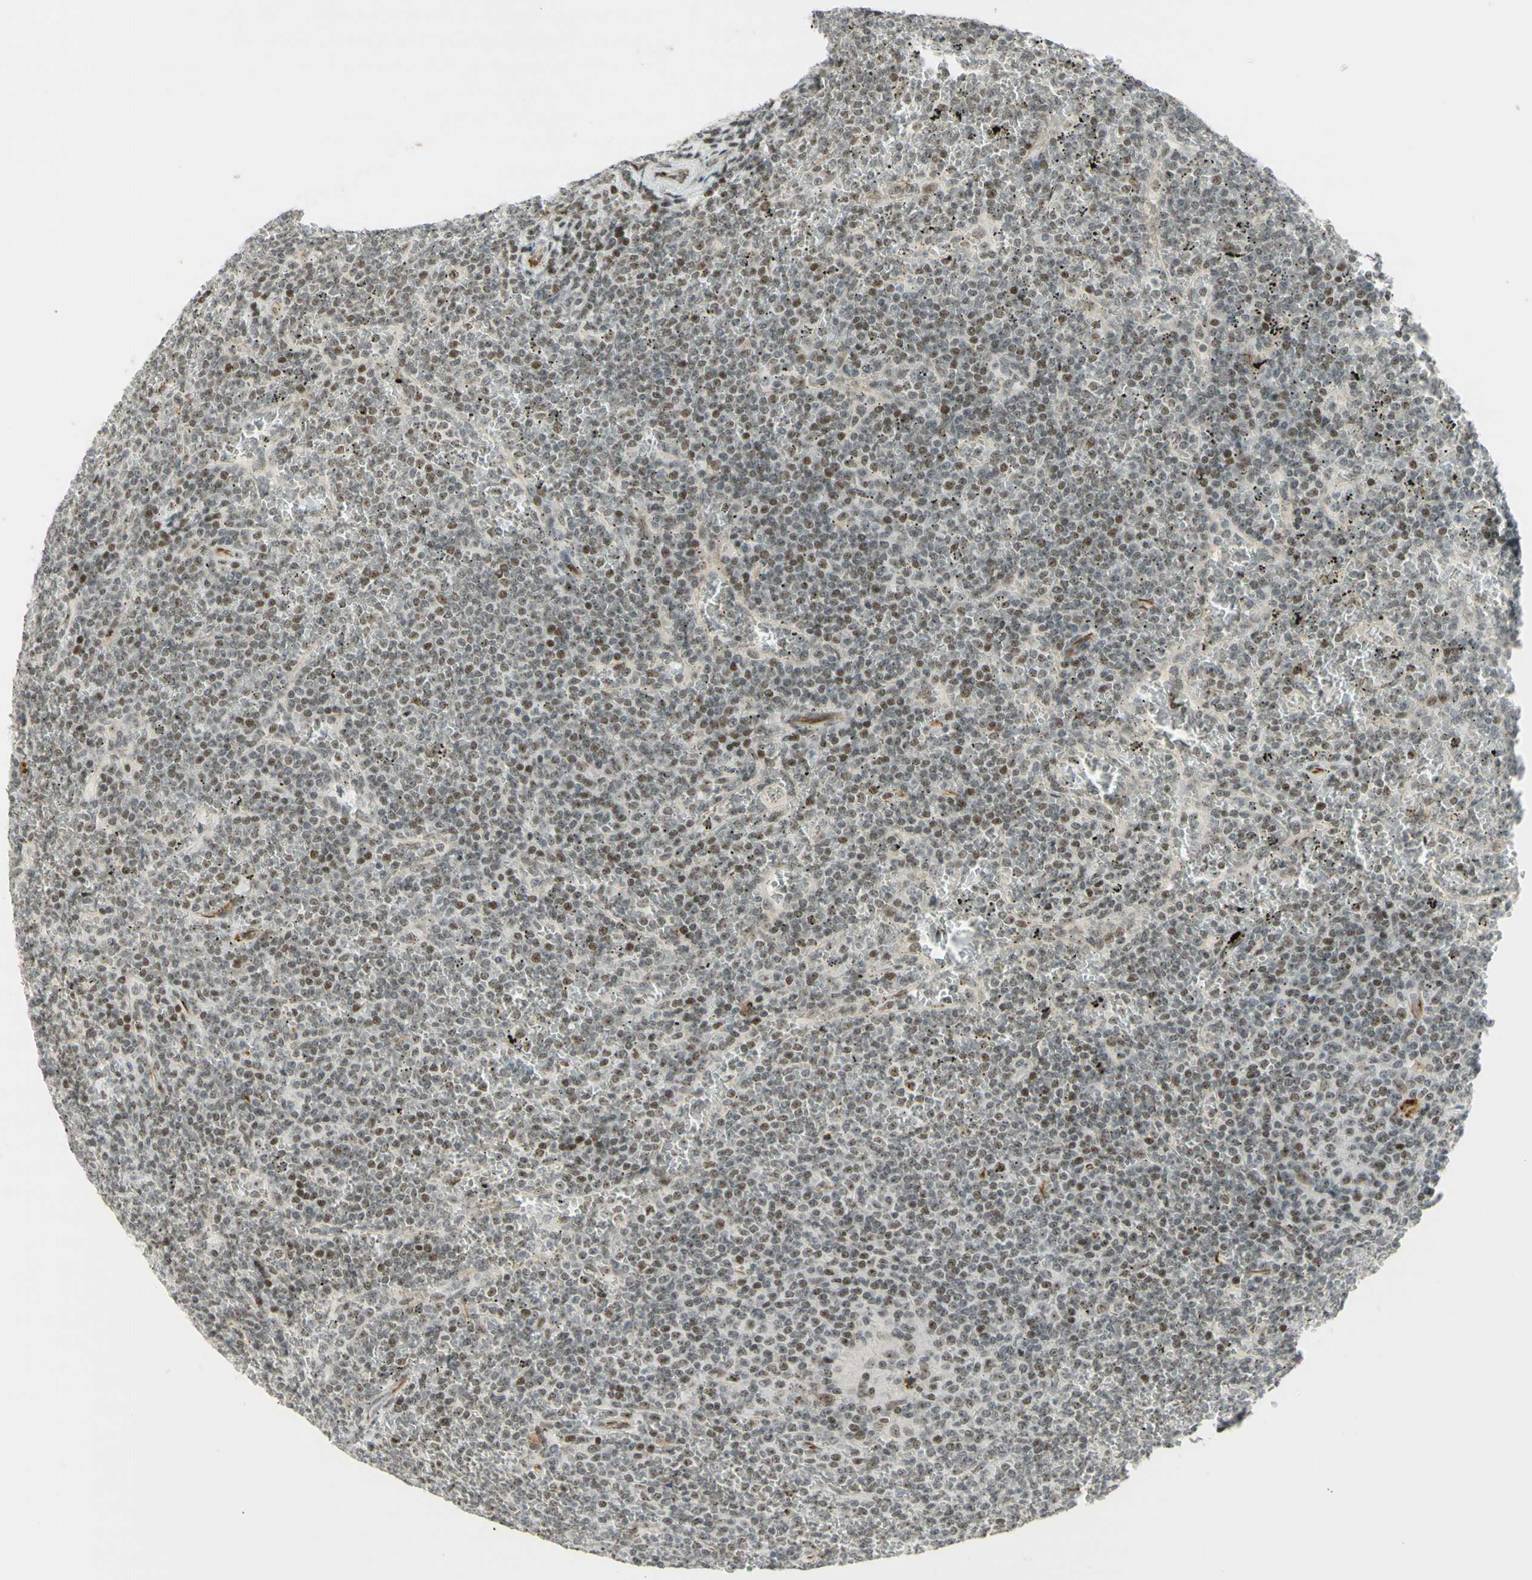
{"staining": {"intensity": "moderate", "quantity": ">75%", "location": "cytoplasmic/membranous,nuclear"}, "tissue": "lymphoma", "cell_type": "Tumor cells", "image_type": "cancer", "snomed": [{"axis": "morphology", "description": "Malignant lymphoma, non-Hodgkin's type, Low grade"}, {"axis": "topography", "description": "Spleen"}], "caption": "Protein expression analysis of human malignant lymphoma, non-Hodgkin's type (low-grade) reveals moderate cytoplasmic/membranous and nuclear positivity in about >75% of tumor cells. (Brightfield microscopy of DAB IHC at high magnification).", "gene": "IRF1", "patient": {"sex": "female", "age": 19}}